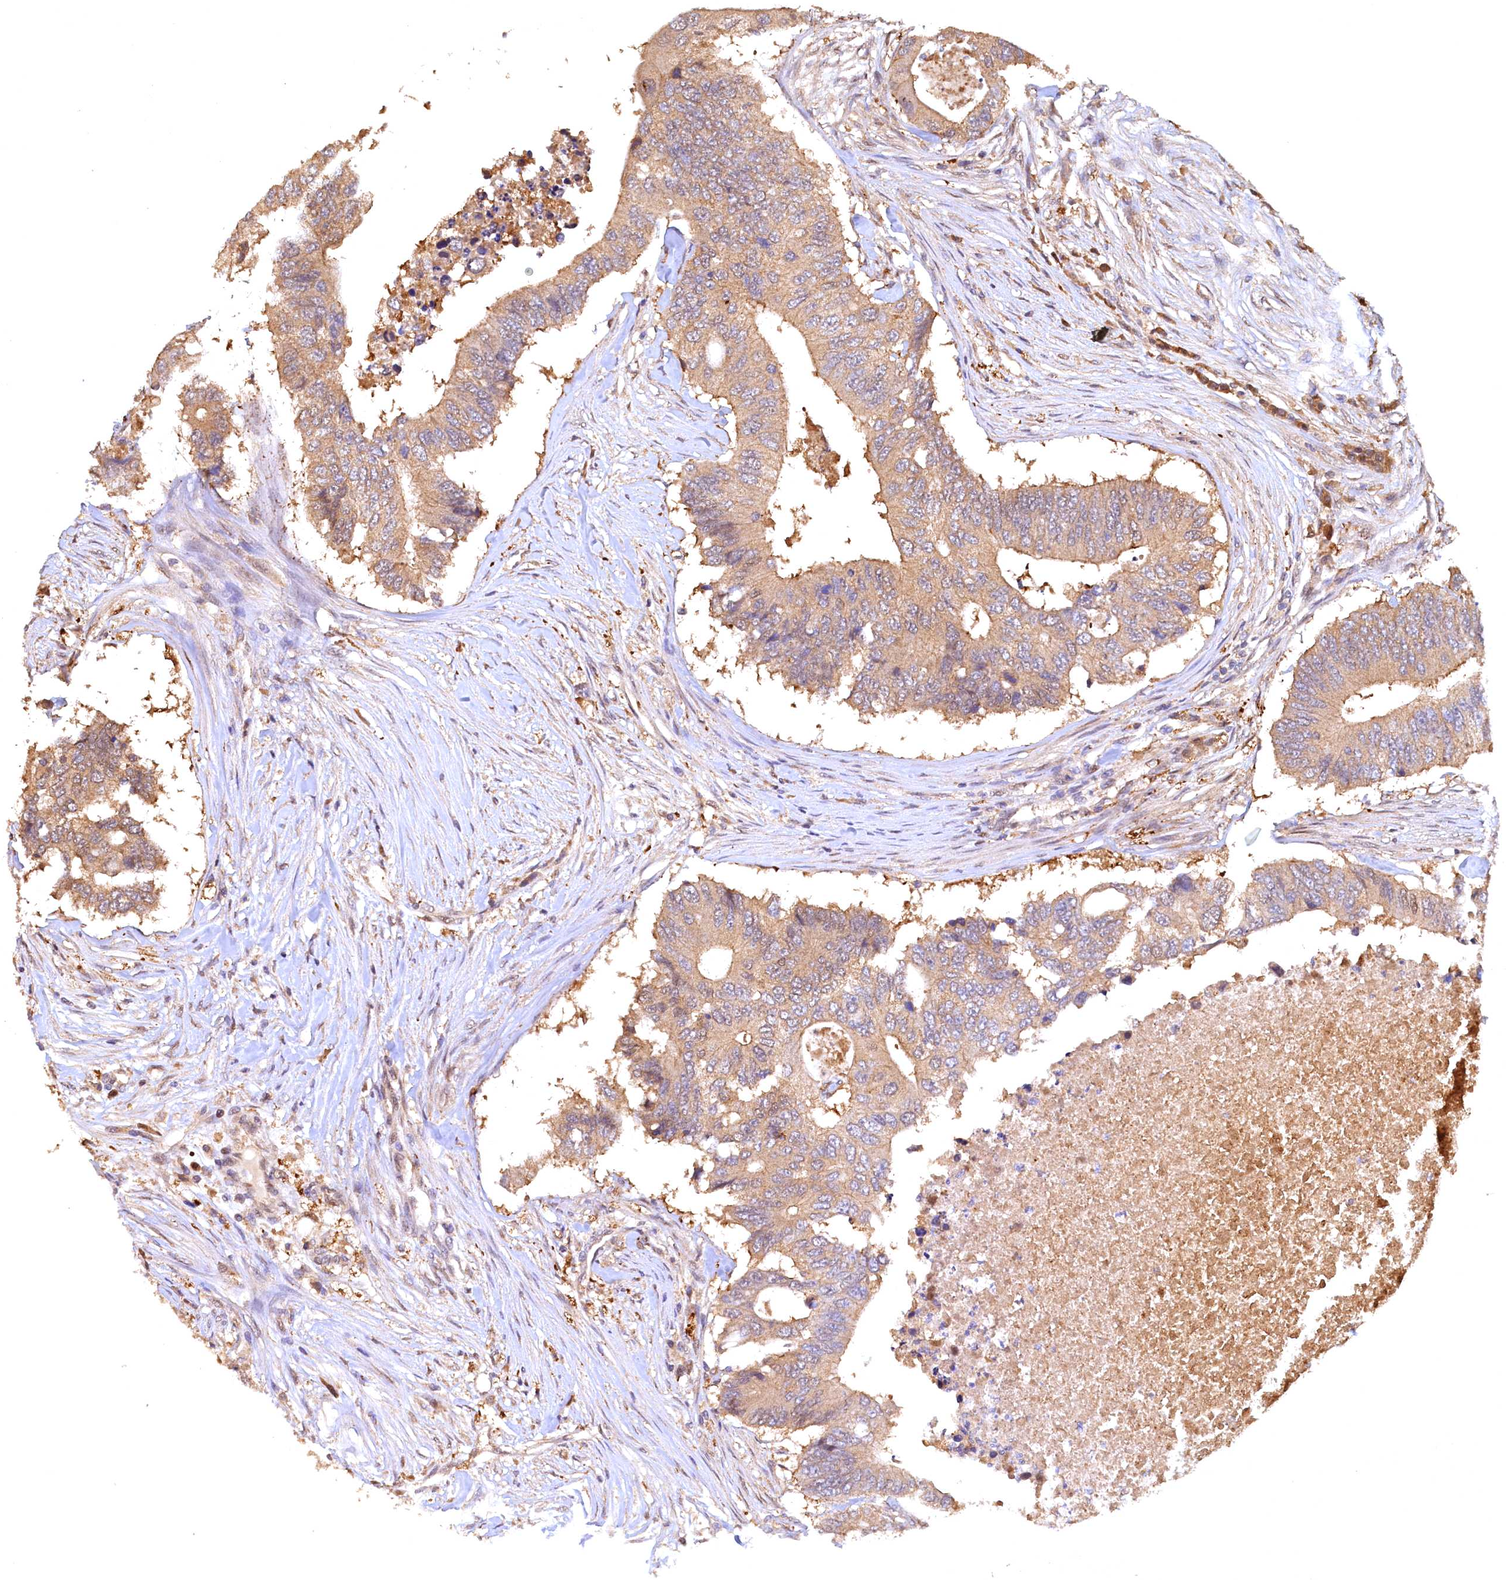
{"staining": {"intensity": "moderate", "quantity": ">75%", "location": "cytoplasmic/membranous"}, "tissue": "colorectal cancer", "cell_type": "Tumor cells", "image_type": "cancer", "snomed": [{"axis": "morphology", "description": "Adenocarcinoma, NOS"}, {"axis": "topography", "description": "Colon"}], "caption": "Tumor cells reveal medium levels of moderate cytoplasmic/membranous positivity in about >75% of cells in adenocarcinoma (colorectal). Nuclei are stained in blue.", "gene": "UBL7", "patient": {"sex": "male", "age": 71}}